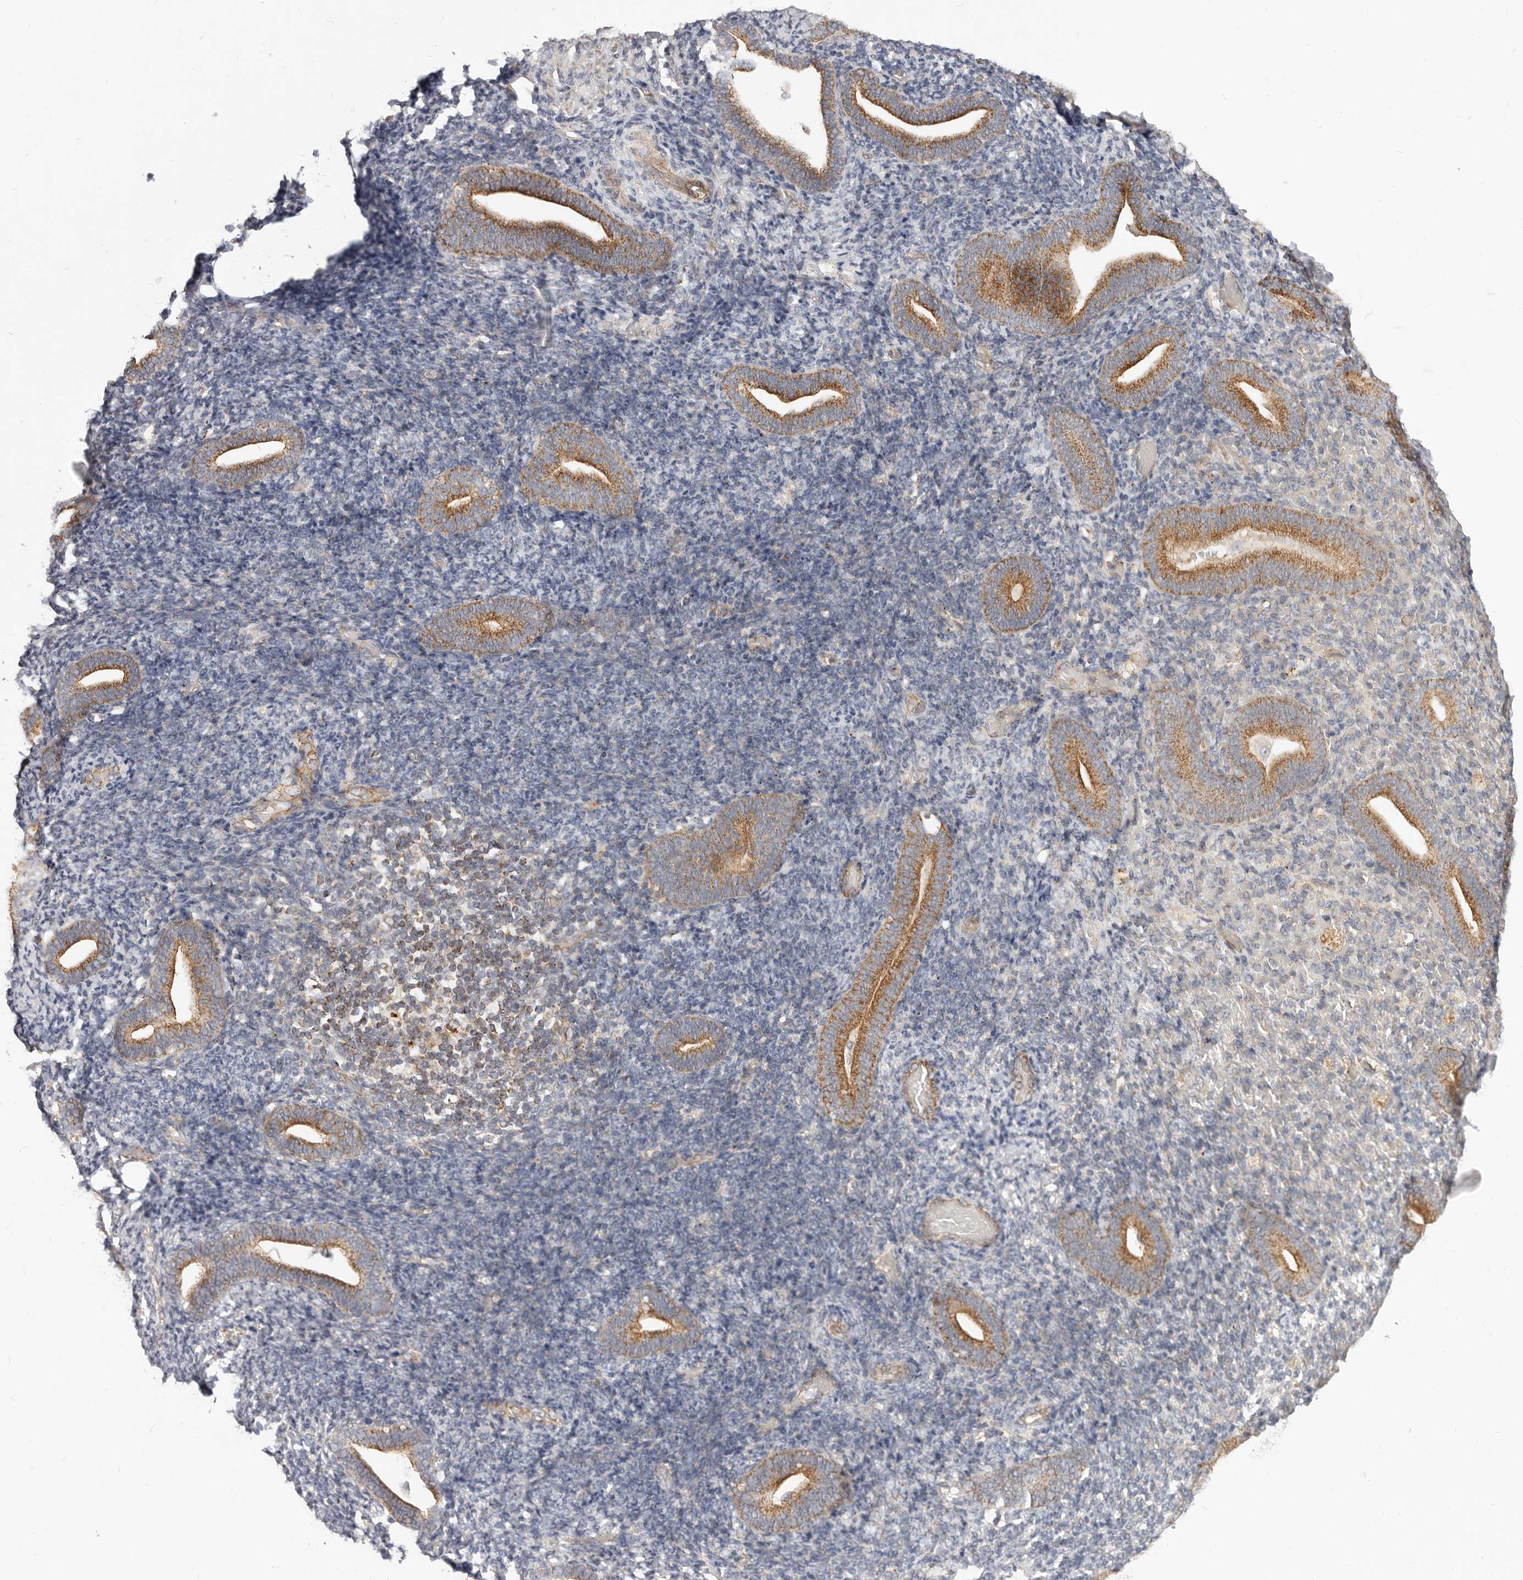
{"staining": {"intensity": "weak", "quantity": "25%-75%", "location": "cytoplasmic/membranous"}, "tissue": "endometrium", "cell_type": "Cells in endometrial stroma", "image_type": "normal", "snomed": [{"axis": "morphology", "description": "Normal tissue, NOS"}, {"axis": "topography", "description": "Endometrium"}], "caption": "Unremarkable endometrium displays weak cytoplasmic/membranous staining in approximately 25%-75% of cells in endometrial stroma.", "gene": "USP49", "patient": {"sex": "female", "age": 51}}